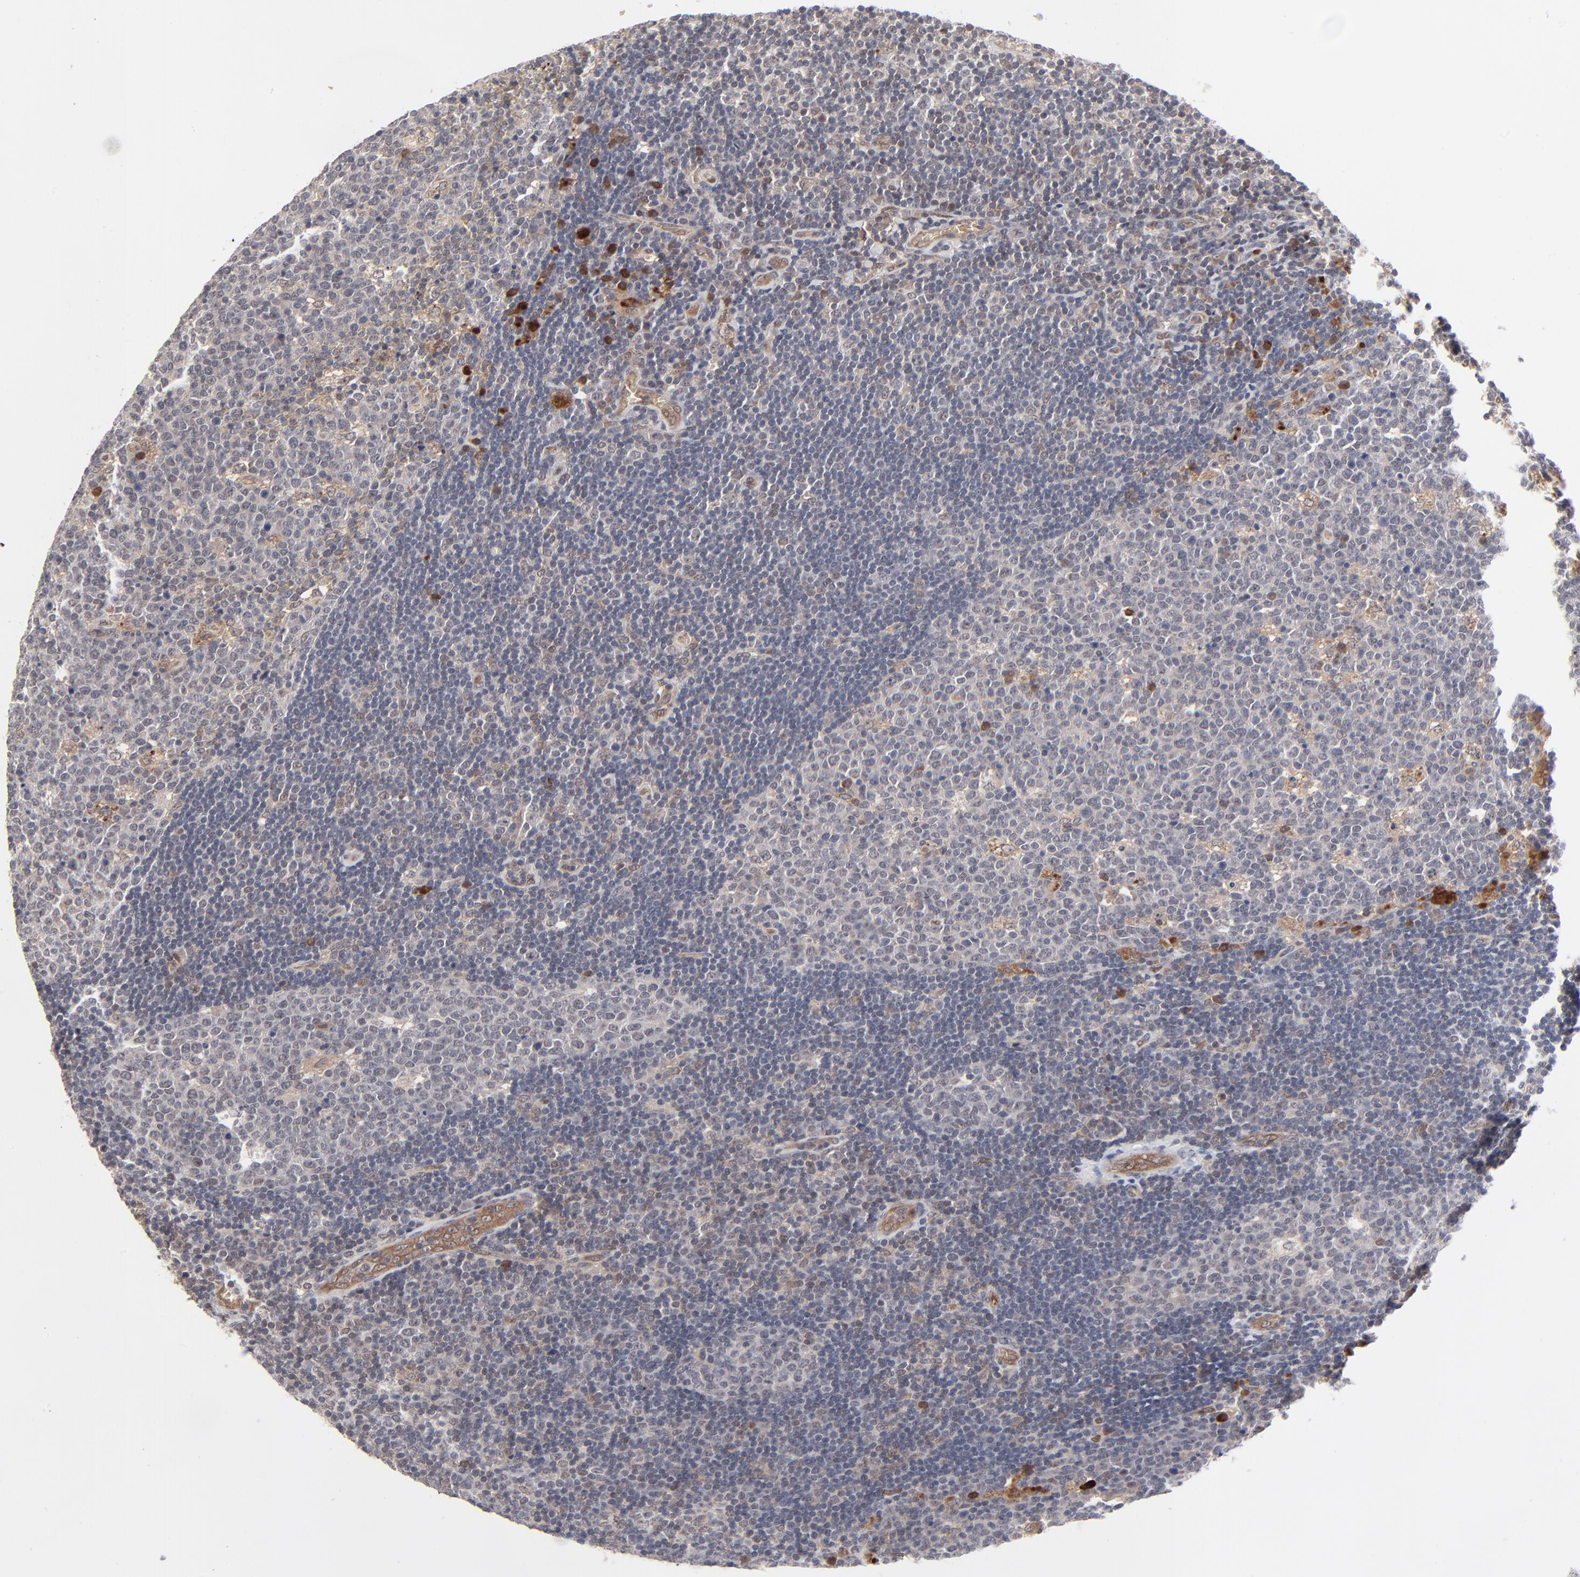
{"staining": {"intensity": "weak", "quantity": "<25%", "location": "cytoplasmic/membranous"}, "tissue": "lymph node", "cell_type": "Germinal center cells", "image_type": "normal", "snomed": [{"axis": "morphology", "description": "Normal tissue, NOS"}, {"axis": "topography", "description": "Lymph node"}, {"axis": "topography", "description": "Salivary gland"}], "caption": "Immunohistochemistry (IHC) histopathology image of normal lymph node: human lymph node stained with DAB (3,3'-diaminobenzidine) exhibits no significant protein staining in germinal center cells.", "gene": "CASP10", "patient": {"sex": "male", "age": 8}}